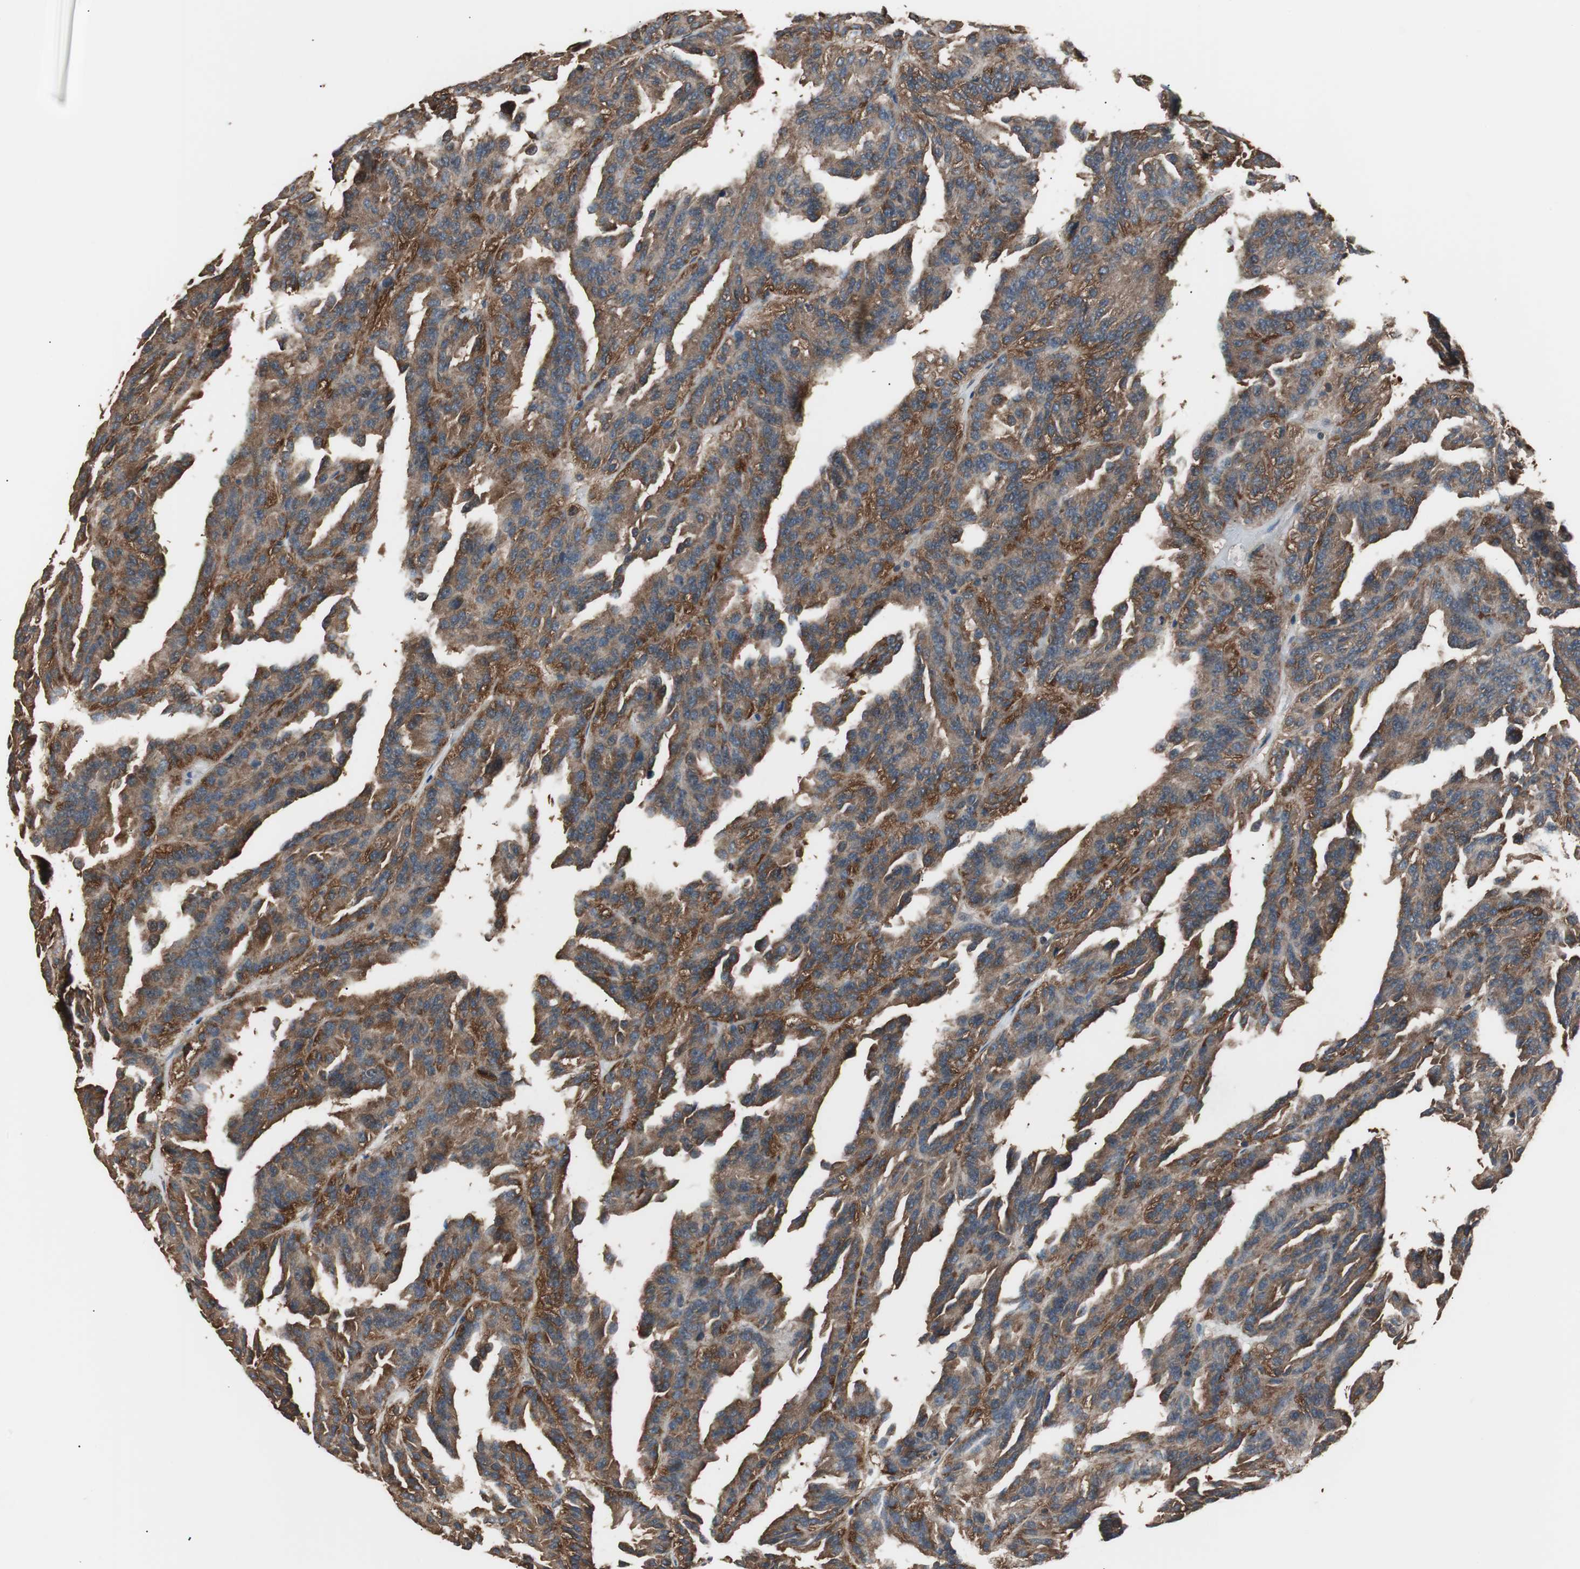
{"staining": {"intensity": "strong", "quantity": ">75%", "location": "cytoplasmic/membranous"}, "tissue": "renal cancer", "cell_type": "Tumor cells", "image_type": "cancer", "snomed": [{"axis": "morphology", "description": "Adenocarcinoma, NOS"}, {"axis": "topography", "description": "Kidney"}], "caption": "Immunohistochemical staining of renal cancer exhibits high levels of strong cytoplasmic/membranous protein staining in approximately >75% of tumor cells.", "gene": "CAPNS1", "patient": {"sex": "male", "age": 46}}